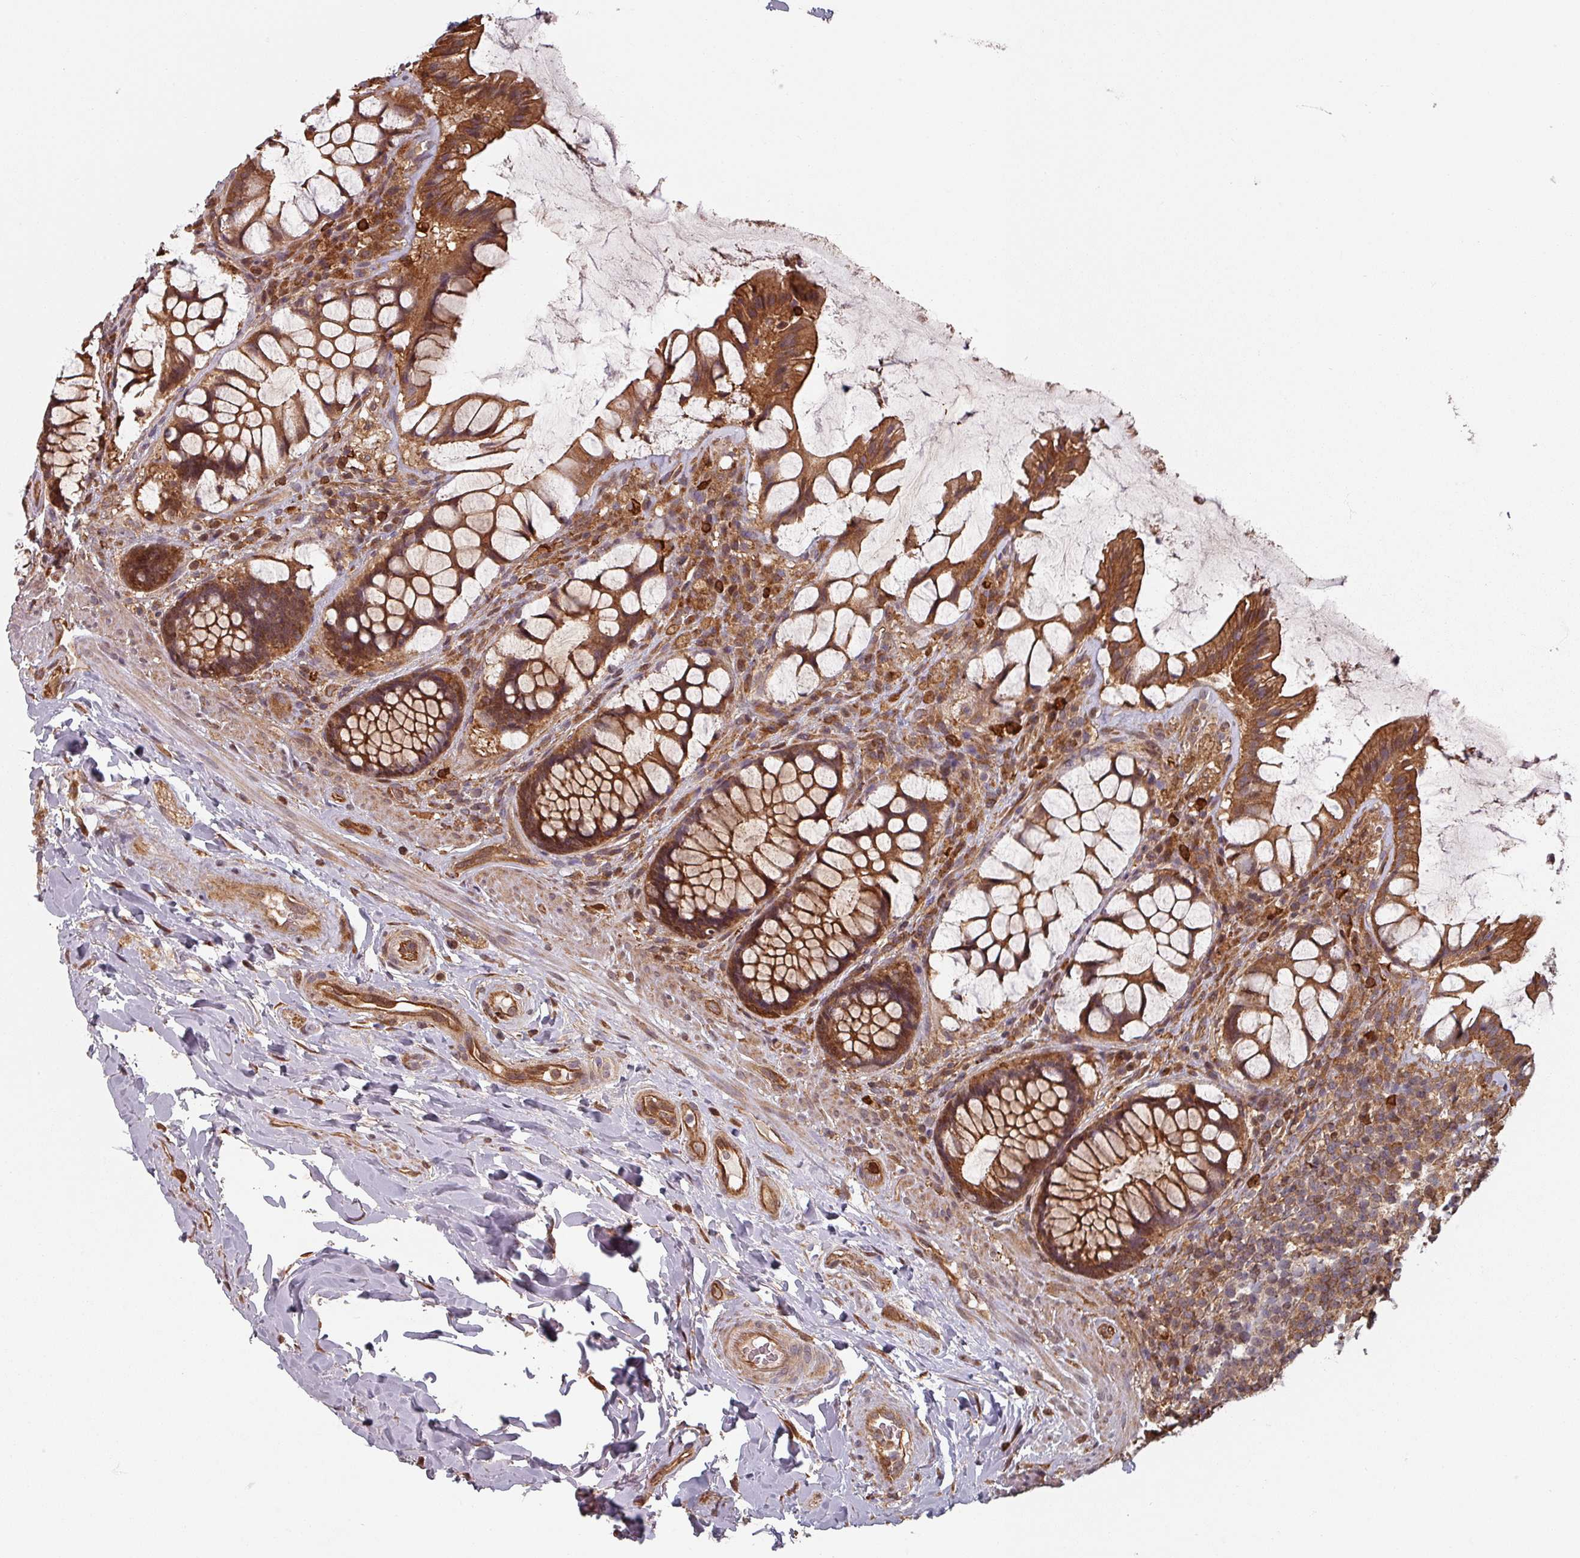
{"staining": {"intensity": "moderate", "quantity": ">75%", "location": "cytoplasmic/membranous,nuclear"}, "tissue": "rectum", "cell_type": "Glandular cells", "image_type": "normal", "snomed": [{"axis": "morphology", "description": "Normal tissue, NOS"}, {"axis": "topography", "description": "Rectum"}], "caption": "The immunohistochemical stain shows moderate cytoplasmic/membranous,nuclear positivity in glandular cells of benign rectum.", "gene": "EID1", "patient": {"sex": "female", "age": 58}}